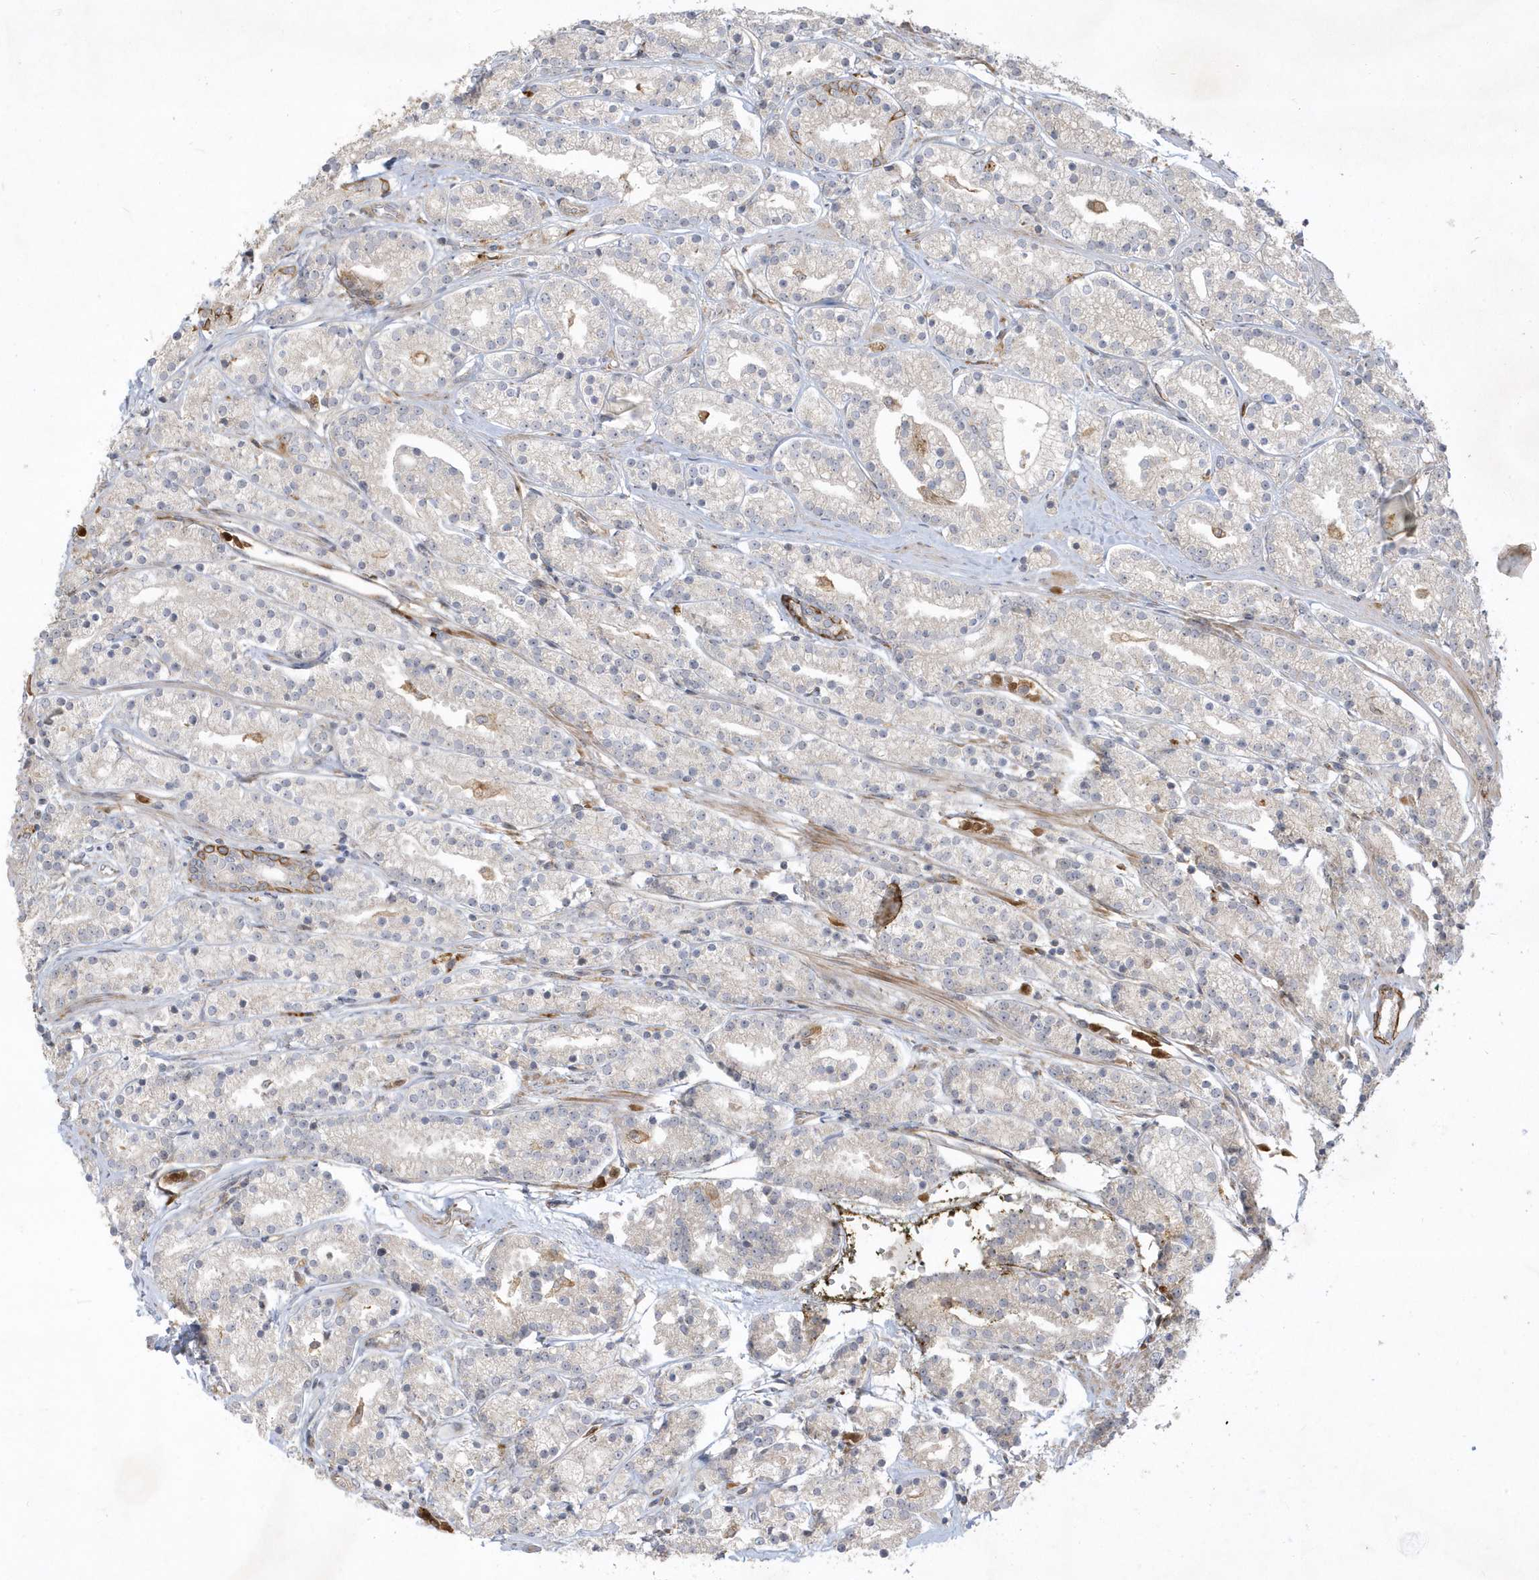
{"staining": {"intensity": "negative", "quantity": "none", "location": "none"}, "tissue": "prostate cancer", "cell_type": "Tumor cells", "image_type": "cancer", "snomed": [{"axis": "morphology", "description": "Adenocarcinoma, High grade"}, {"axis": "topography", "description": "Prostate"}], "caption": "A photomicrograph of prostate cancer stained for a protein reveals no brown staining in tumor cells.", "gene": "IFT57", "patient": {"sex": "male", "age": 69}}